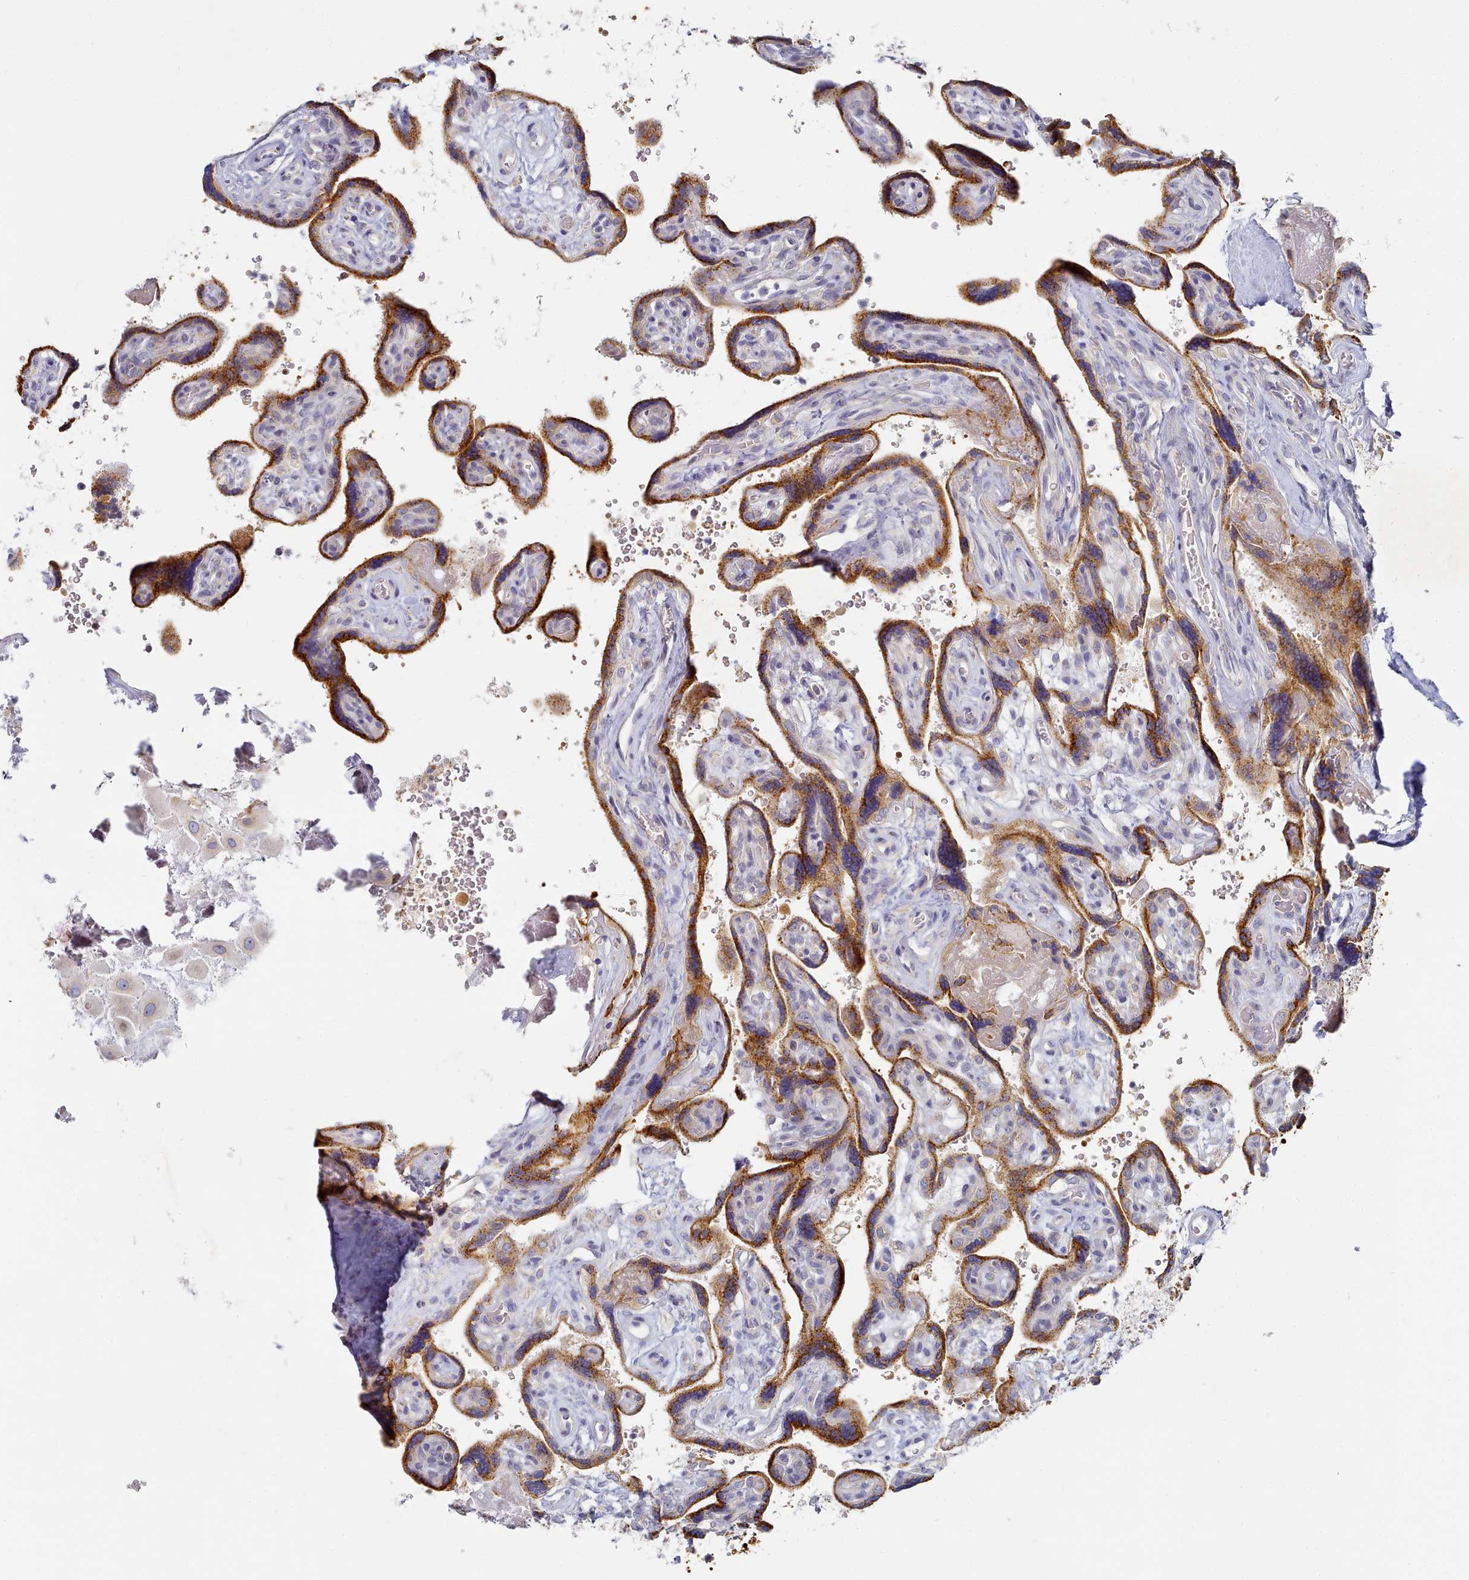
{"staining": {"intensity": "strong", "quantity": ">75%", "location": "cytoplasmic/membranous"}, "tissue": "placenta", "cell_type": "Trophoblastic cells", "image_type": "normal", "snomed": [{"axis": "morphology", "description": "Normal tissue, NOS"}, {"axis": "topography", "description": "Placenta"}], "caption": "IHC photomicrograph of benign placenta: human placenta stained using immunohistochemistry reveals high levels of strong protein expression localized specifically in the cytoplasmic/membranous of trophoblastic cells, appearing as a cytoplasmic/membranous brown color.", "gene": "TYW1B", "patient": {"sex": "female", "age": 39}}